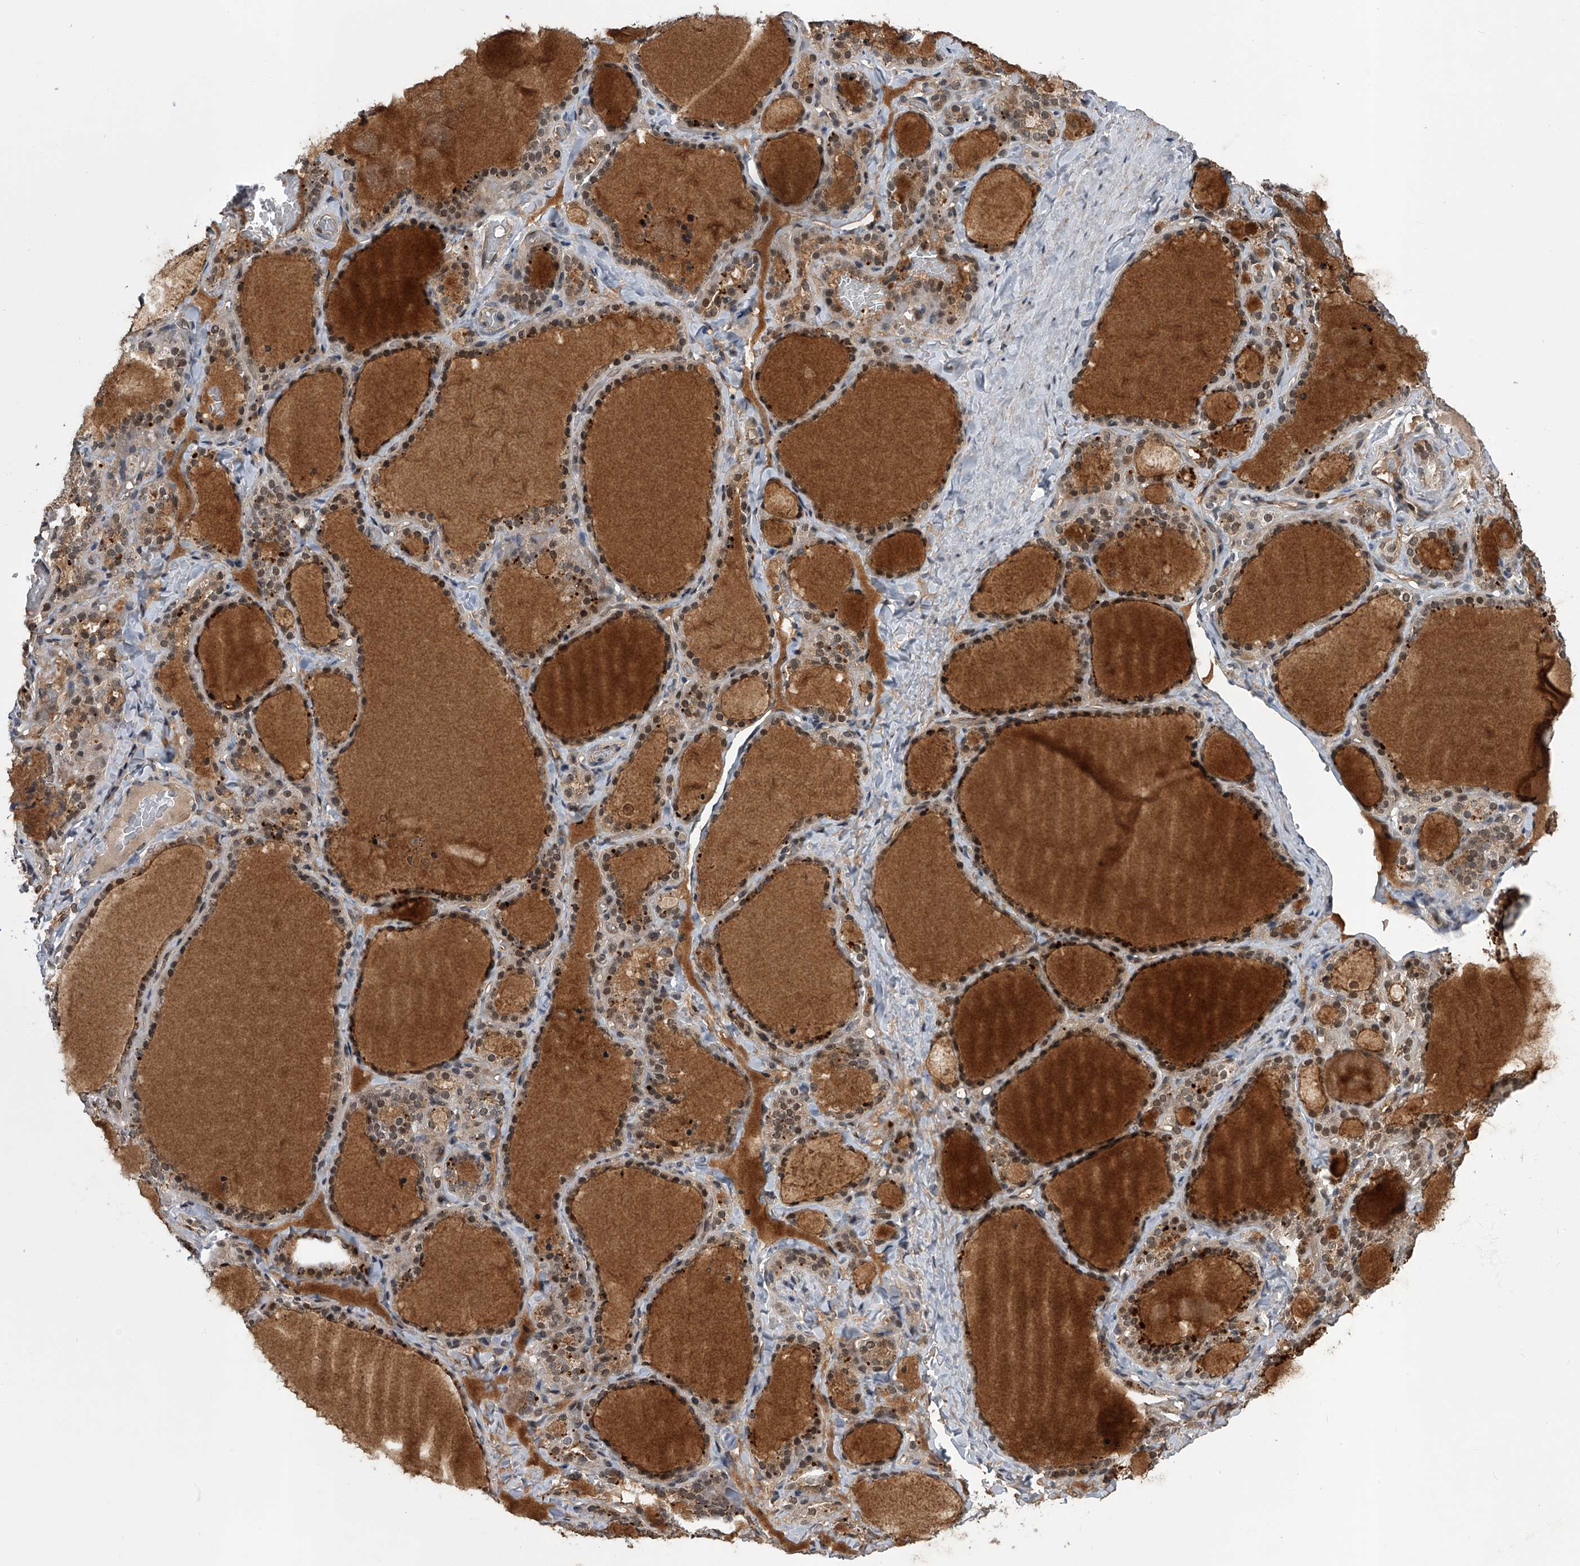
{"staining": {"intensity": "moderate", "quantity": ">75%", "location": "cytoplasmic/membranous,nuclear"}, "tissue": "thyroid gland", "cell_type": "Glandular cells", "image_type": "normal", "snomed": [{"axis": "morphology", "description": "Normal tissue, NOS"}, {"axis": "topography", "description": "Thyroid gland"}], "caption": "The micrograph reveals immunohistochemical staining of benign thyroid gland. There is moderate cytoplasmic/membranous,nuclear positivity is present in approximately >75% of glandular cells. (DAB = brown stain, brightfield microscopy at high magnification).", "gene": "SLC12A8", "patient": {"sex": "female", "age": 22}}